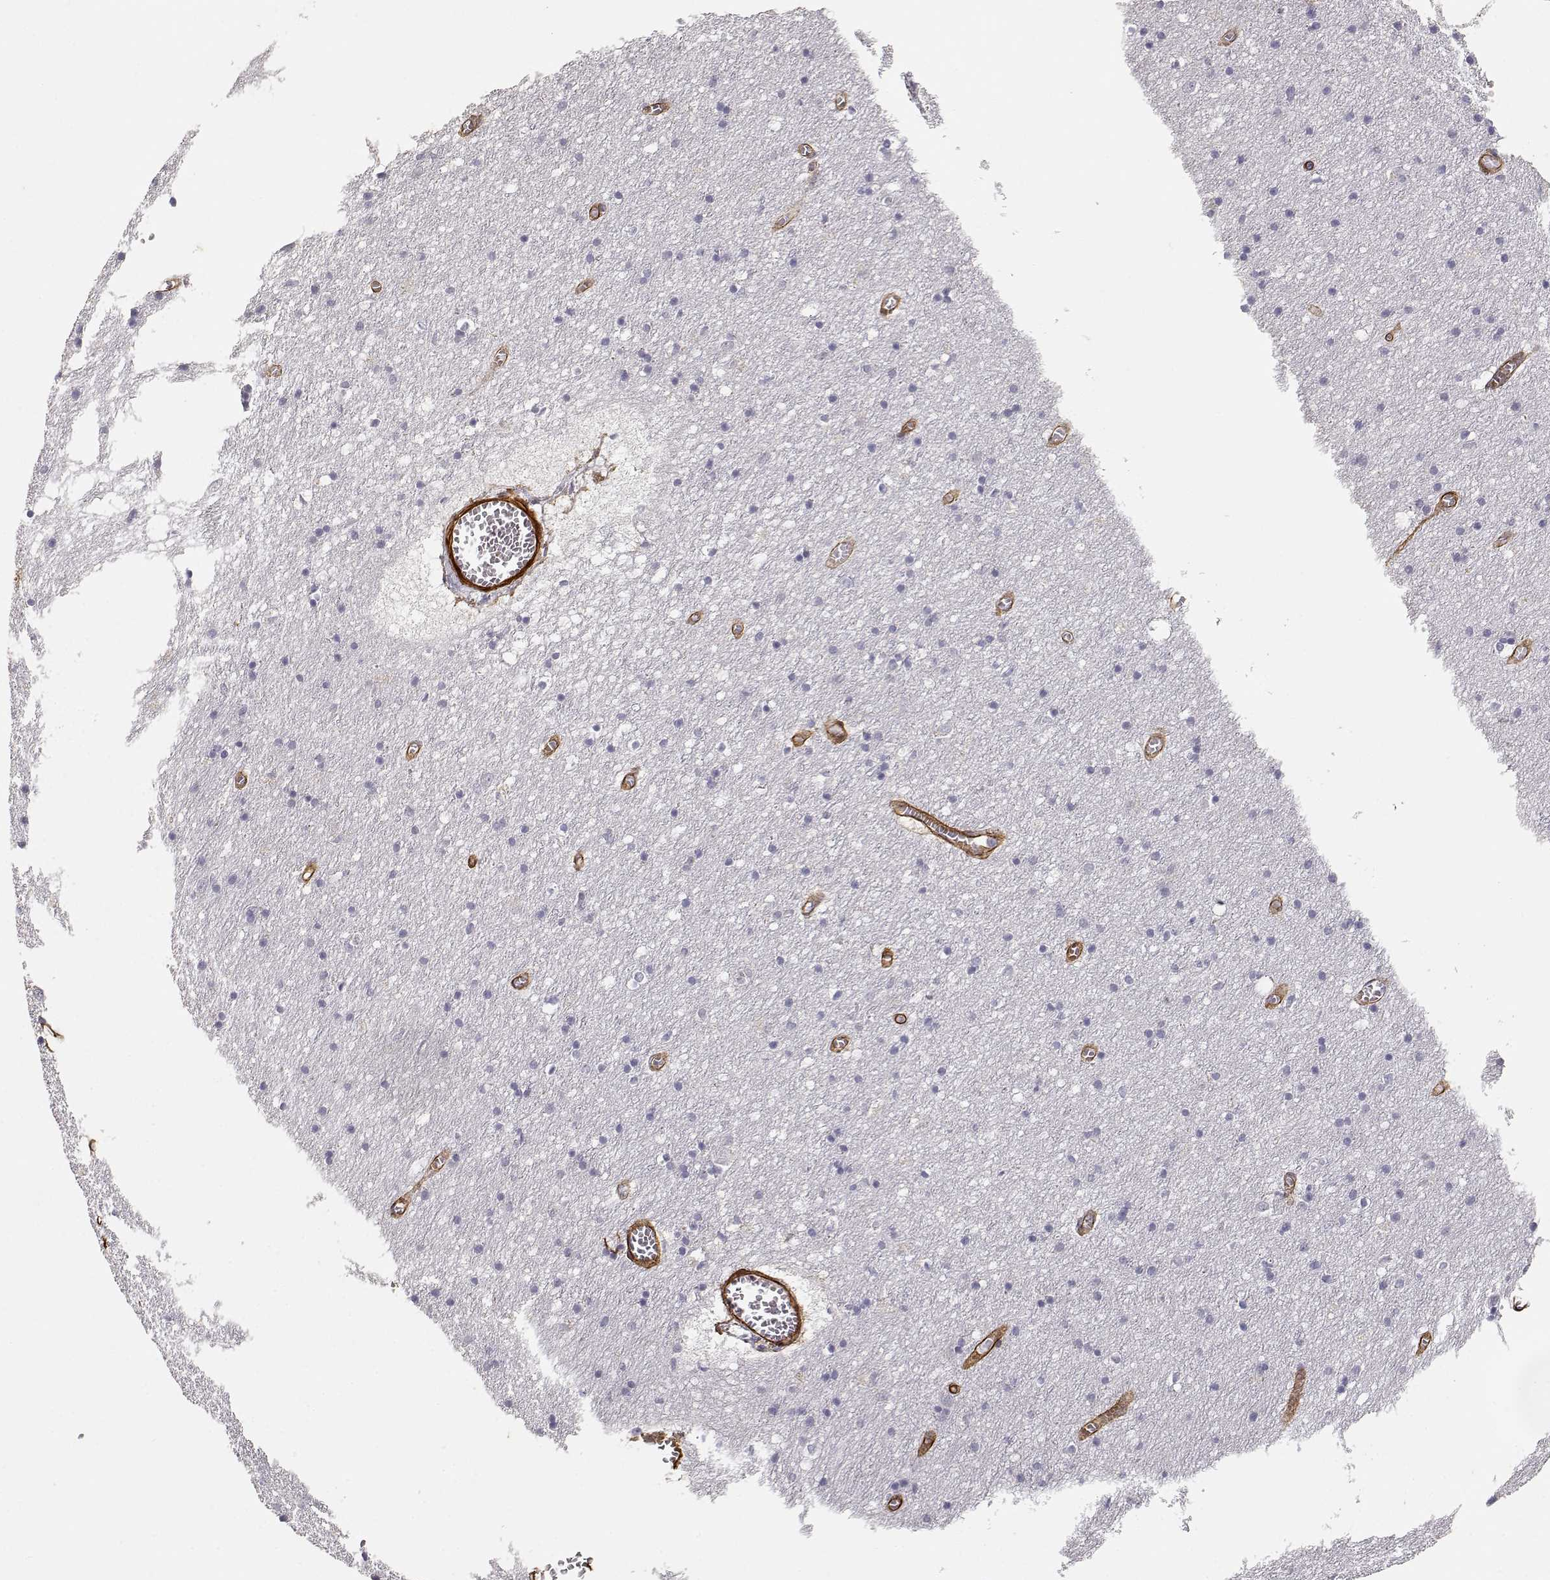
{"staining": {"intensity": "negative", "quantity": "none", "location": "none"}, "tissue": "cerebral cortex", "cell_type": "Endothelial cells", "image_type": "normal", "snomed": [{"axis": "morphology", "description": "Normal tissue, NOS"}, {"axis": "topography", "description": "Cerebral cortex"}], "caption": "Endothelial cells are negative for protein expression in normal human cerebral cortex. (Stains: DAB immunohistochemistry (IHC) with hematoxylin counter stain, Microscopy: brightfield microscopy at high magnification).", "gene": "LAMA5", "patient": {"sex": "male", "age": 70}}